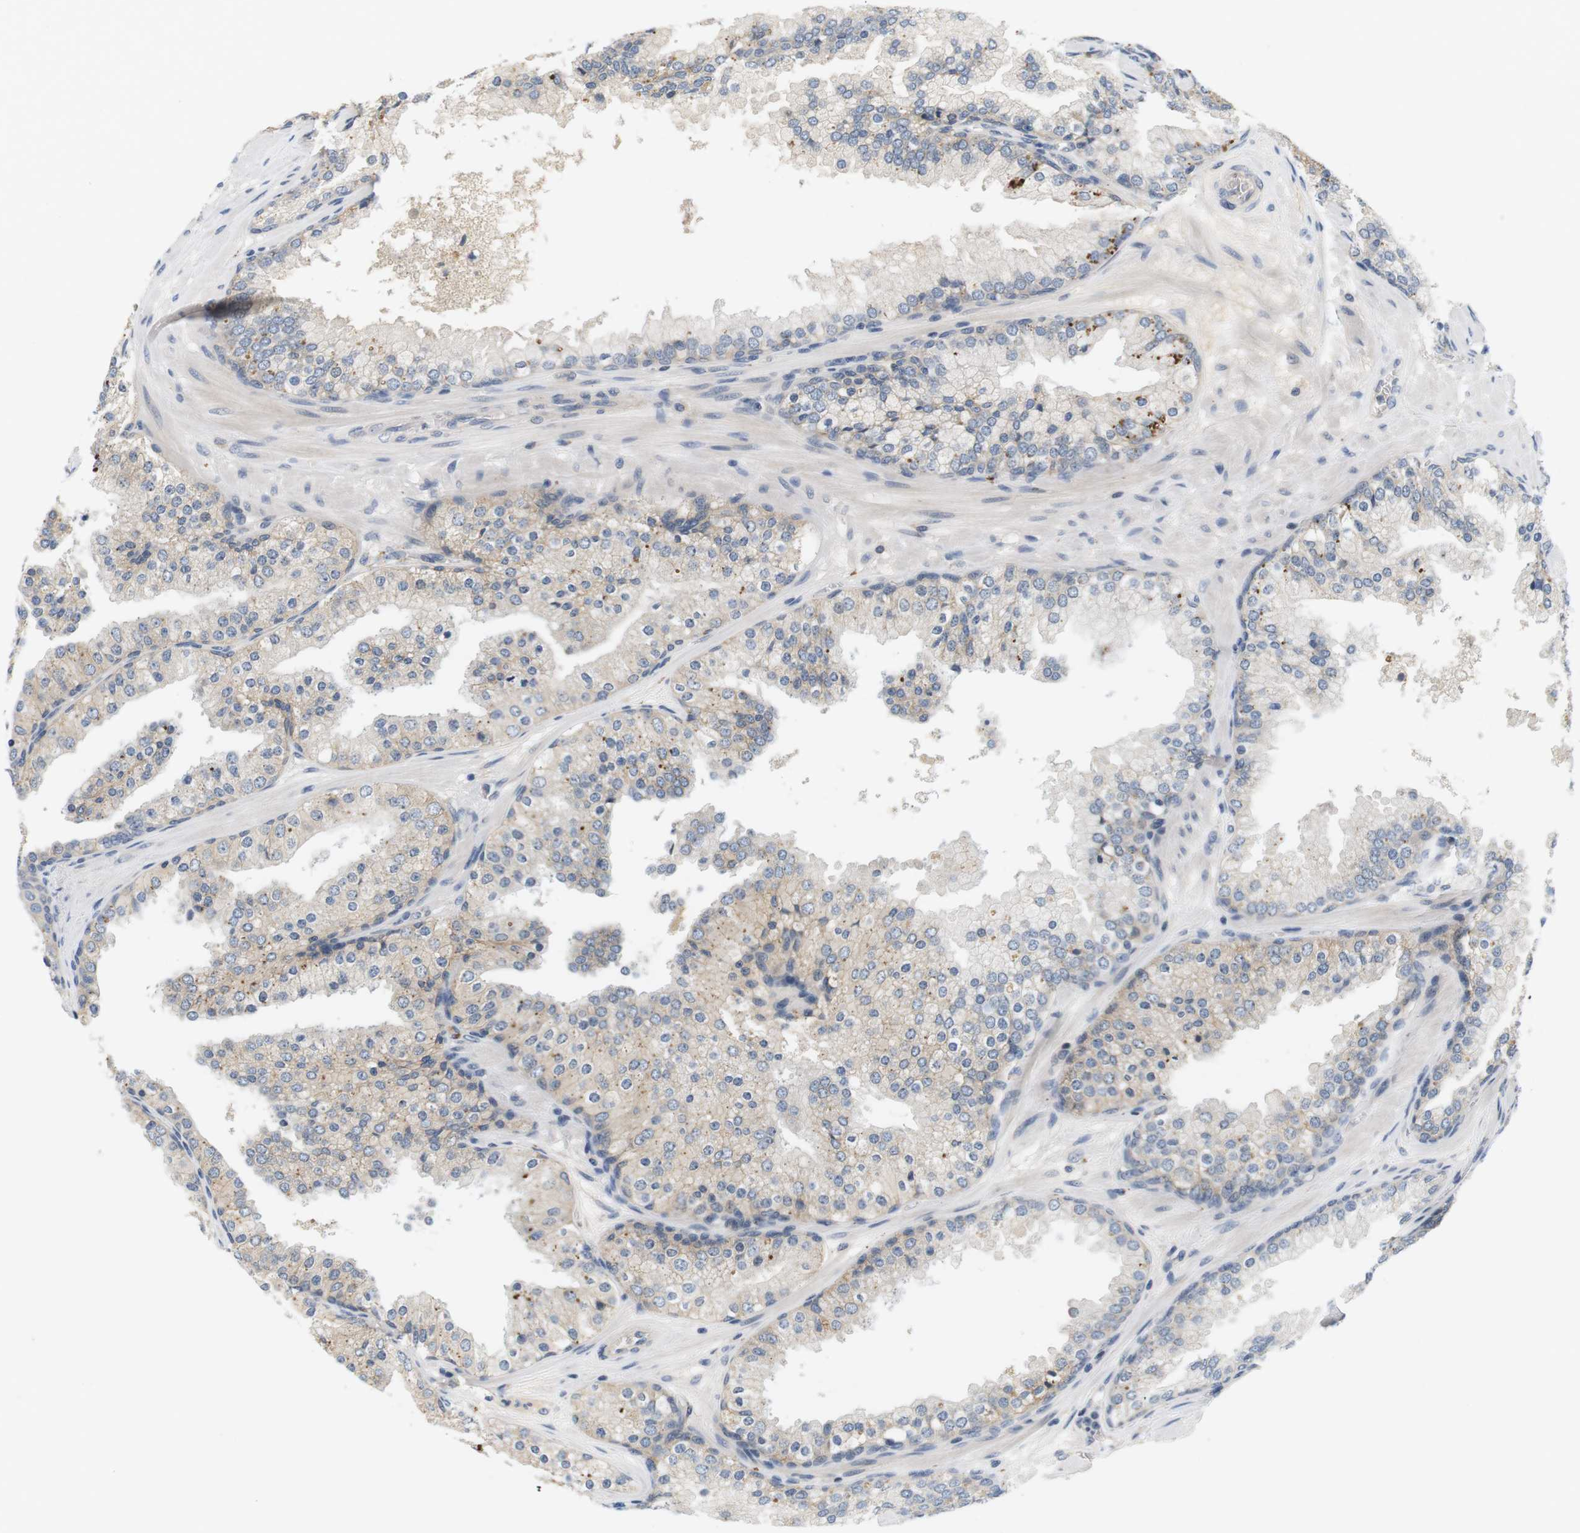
{"staining": {"intensity": "negative", "quantity": "none", "location": "none"}, "tissue": "prostate cancer", "cell_type": "Tumor cells", "image_type": "cancer", "snomed": [{"axis": "morphology", "description": "Adenocarcinoma, High grade"}, {"axis": "topography", "description": "Prostate"}], "caption": "DAB (3,3'-diaminobenzidine) immunohistochemical staining of human prostate cancer demonstrates no significant positivity in tumor cells.", "gene": "EVA1C", "patient": {"sex": "male", "age": 65}}